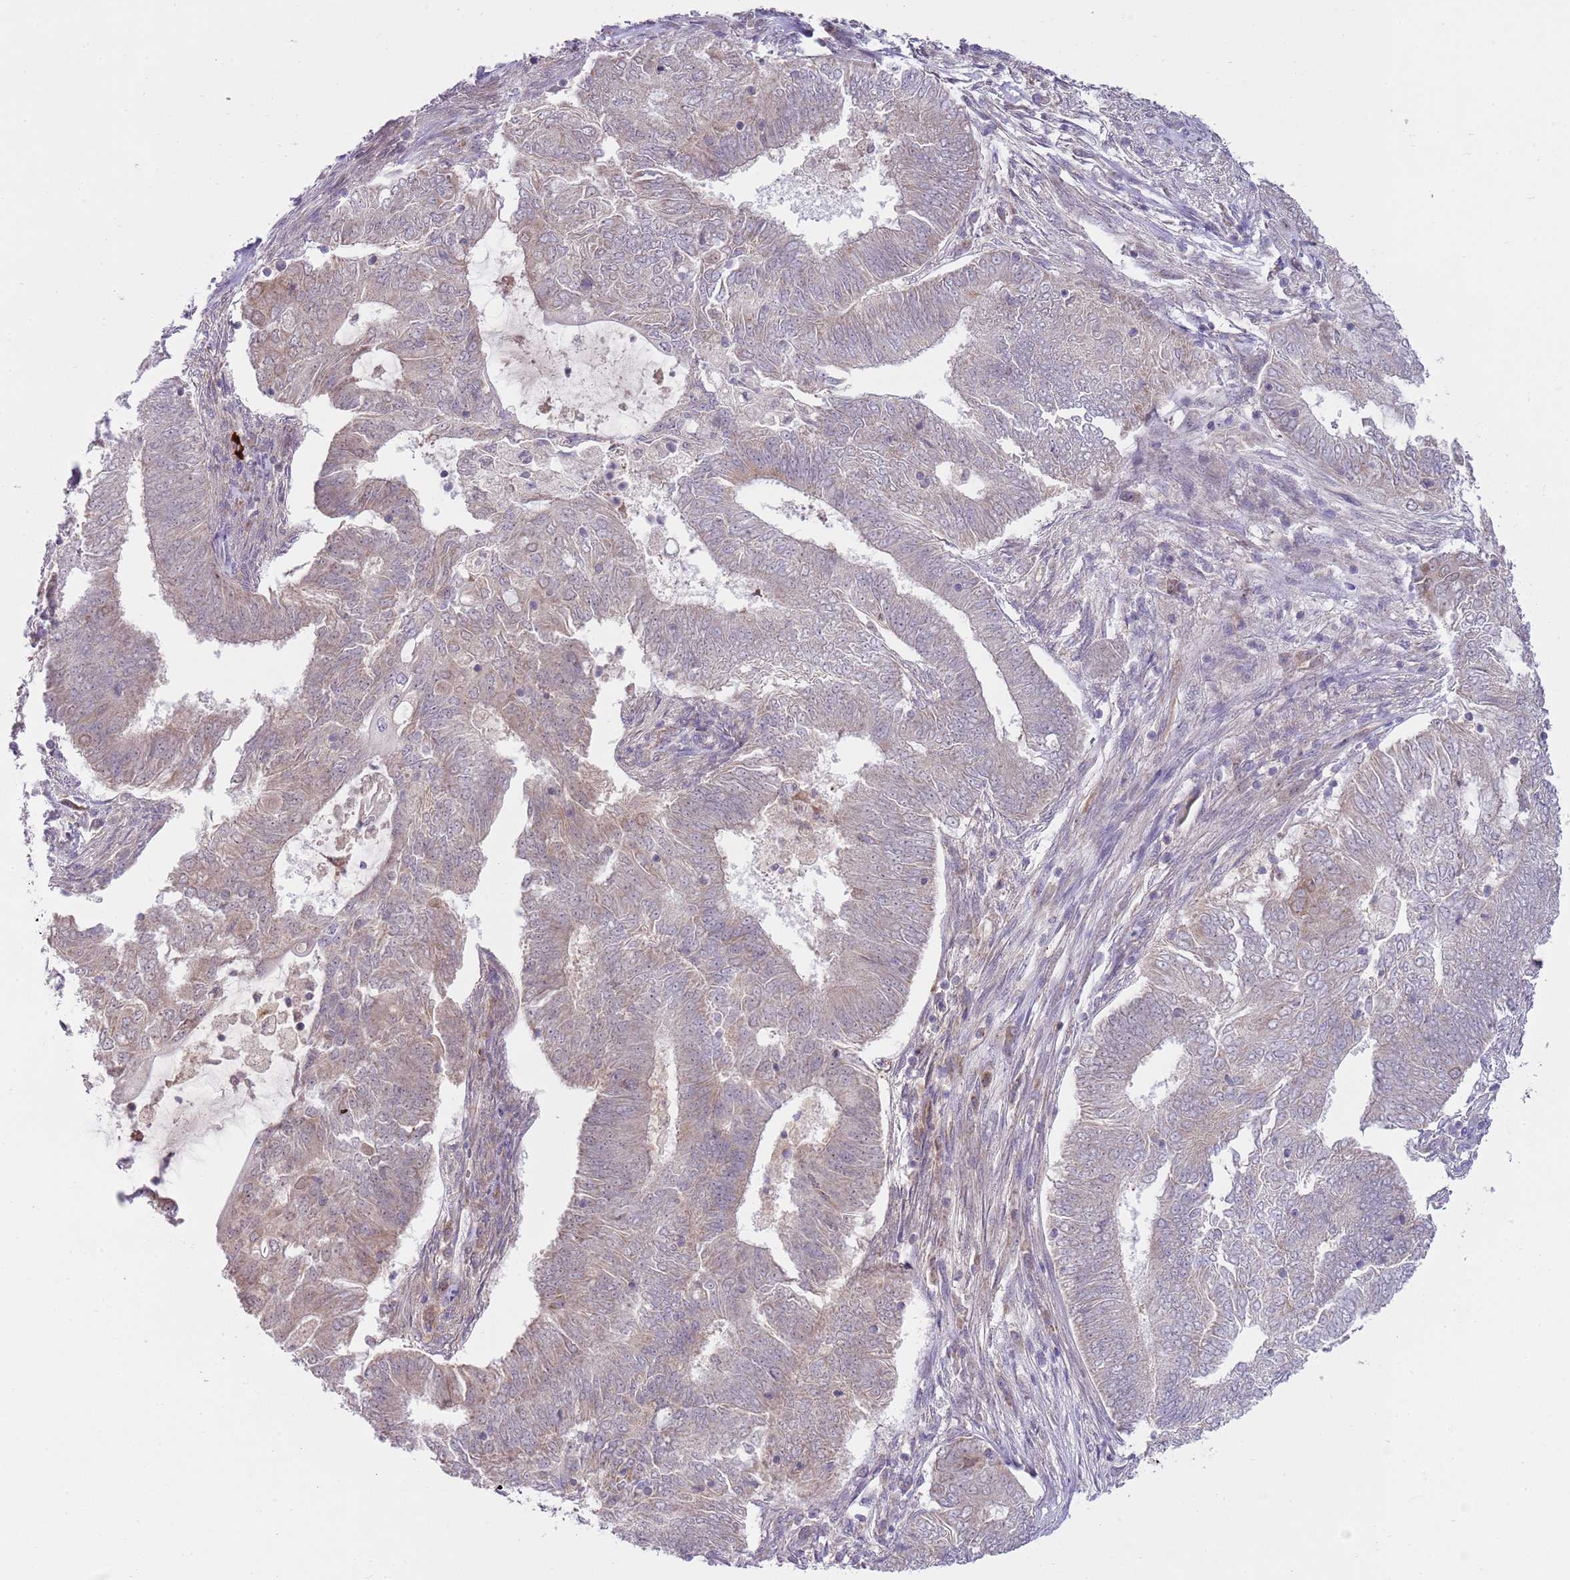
{"staining": {"intensity": "weak", "quantity": "<25%", "location": "cytoplasmic/membranous"}, "tissue": "endometrial cancer", "cell_type": "Tumor cells", "image_type": "cancer", "snomed": [{"axis": "morphology", "description": "Adenocarcinoma, NOS"}, {"axis": "topography", "description": "Endometrium"}], "caption": "A histopathology image of endometrial cancer stained for a protein reveals no brown staining in tumor cells. Nuclei are stained in blue.", "gene": "SKOR2", "patient": {"sex": "female", "age": 62}}